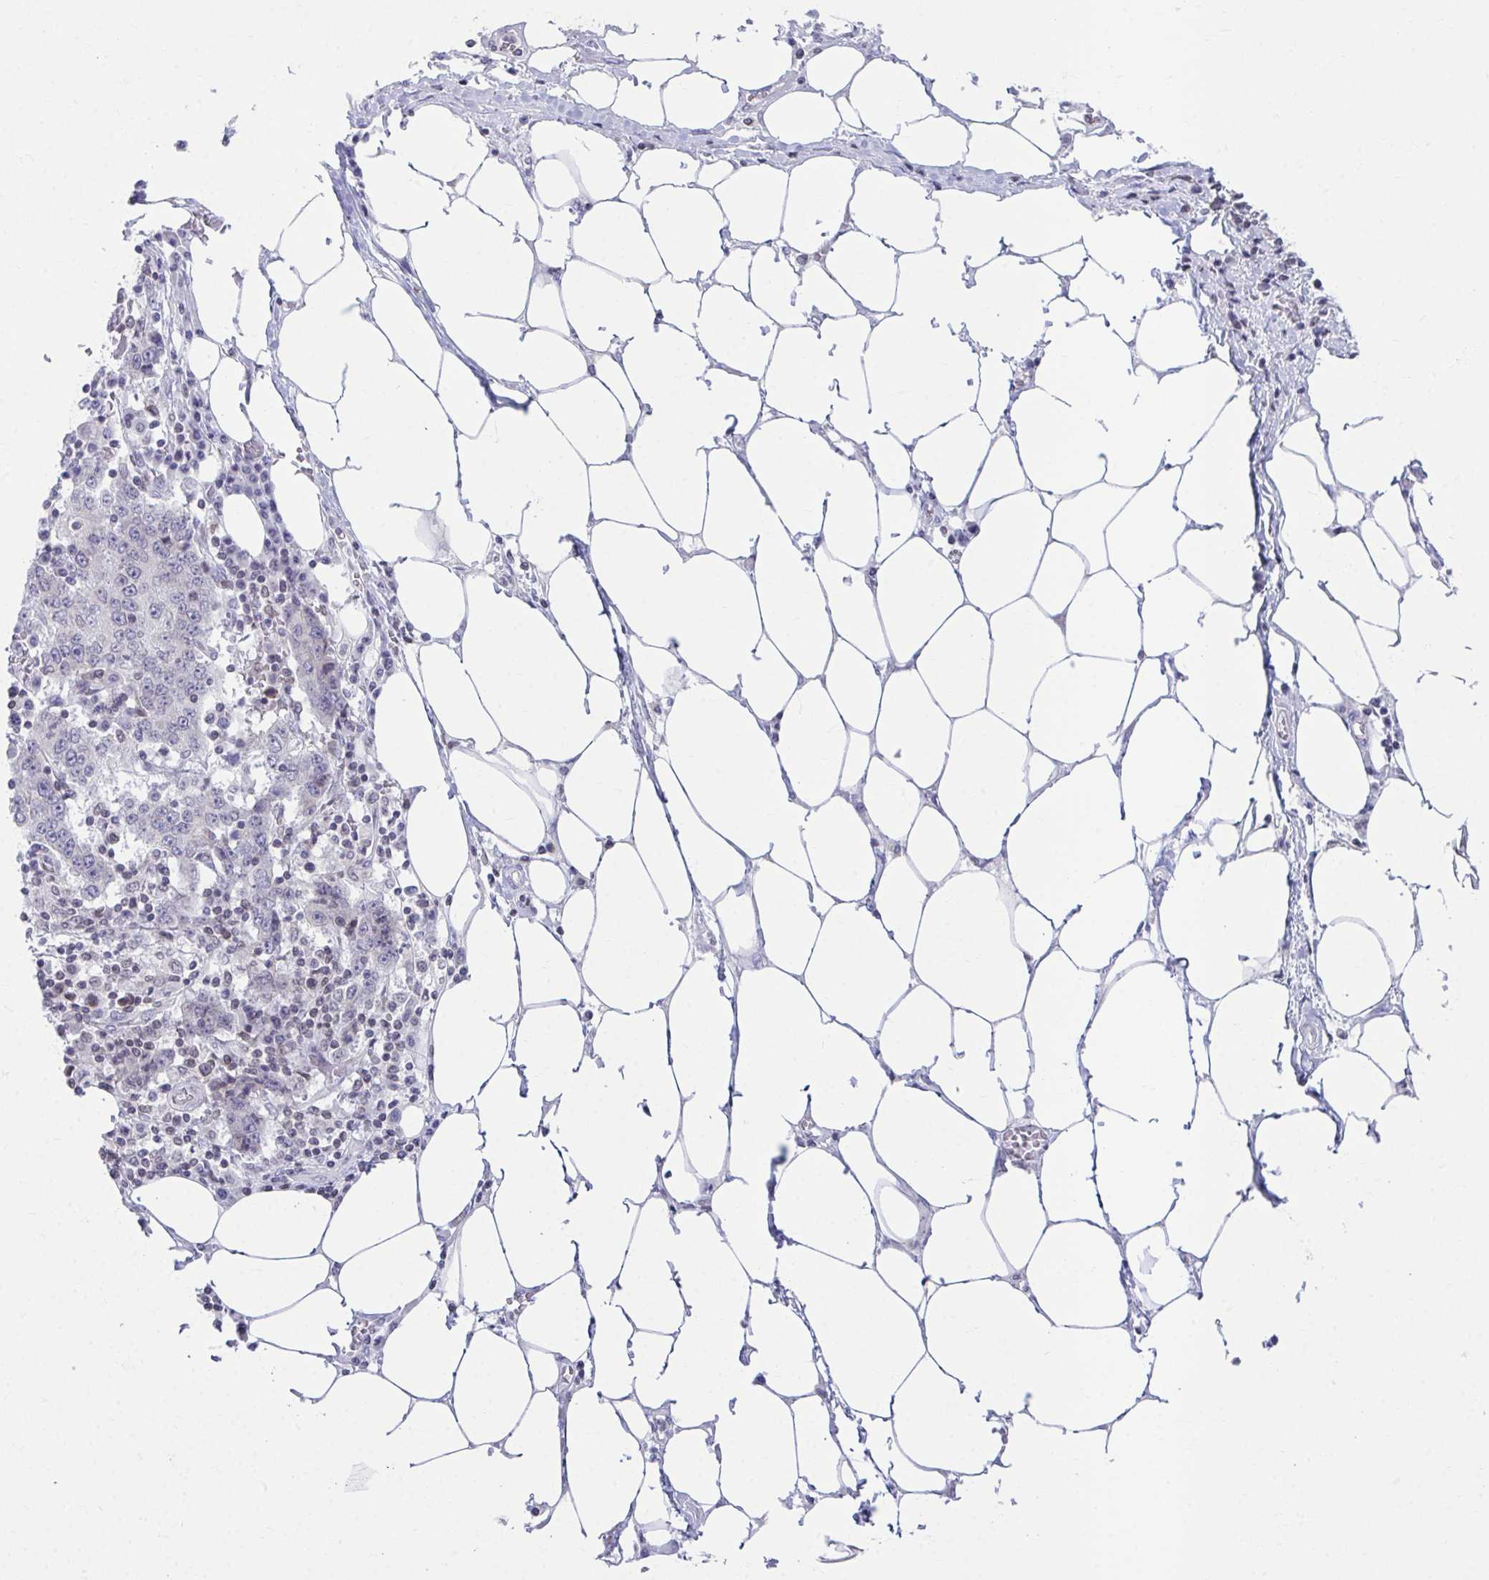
{"staining": {"intensity": "negative", "quantity": "none", "location": "none"}, "tissue": "stomach cancer", "cell_type": "Tumor cells", "image_type": "cancer", "snomed": [{"axis": "morphology", "description": "Adenocarcinoma, NOS"}, {"axis": "topography", "description": "Stomach"}], "caption": "IHC photomicrograph of human stomach cancer (adenocarcinoma) stained for a protein (brown), which exhibits no positivity in tumor cells. The staining is performed using DAB brown chromogen with nuclei counter-stained in using hematoxylin.", "gene": "OR7A5", "patient": {"sex": "male", "age": 59}}